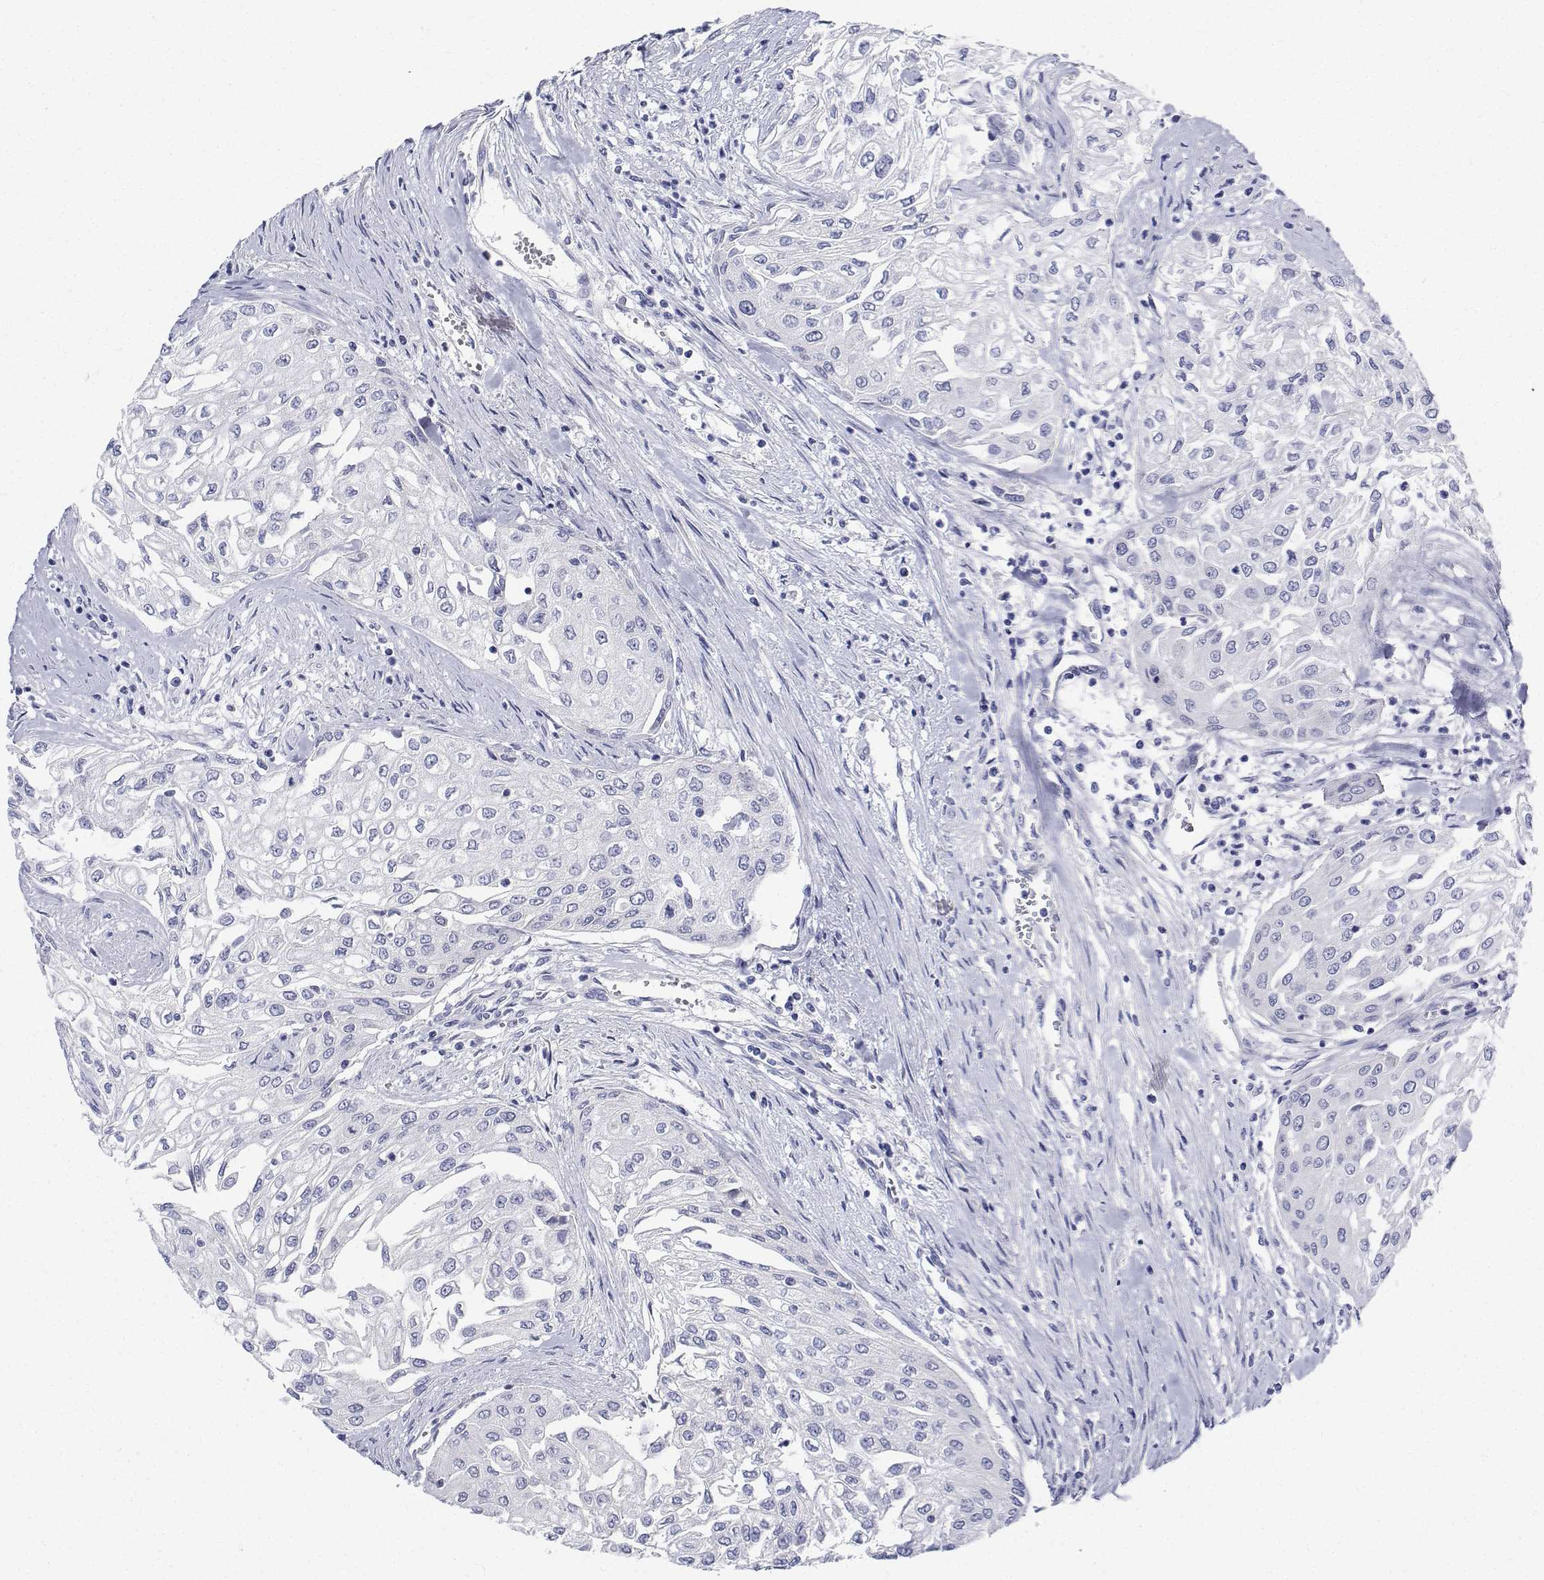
{"staining": {"intensity": "negative", "quantity": "none", "location": "none"}, "tissue": "urothelial cancer", "cell_type": "Tumor cells", "image_type": "cancer", "snomed": [{"axis": "morphology", "description": "Urothelial carcinoma, High grade"}, {"axis": "topography", "description": "Urinary bladder"}], "caption": "Micrograph shows no protein positivity in tumor cells of urothelial cancer tissue.", "gene": "CDHR3", "patient": {"sex": "male", "age": 62}}